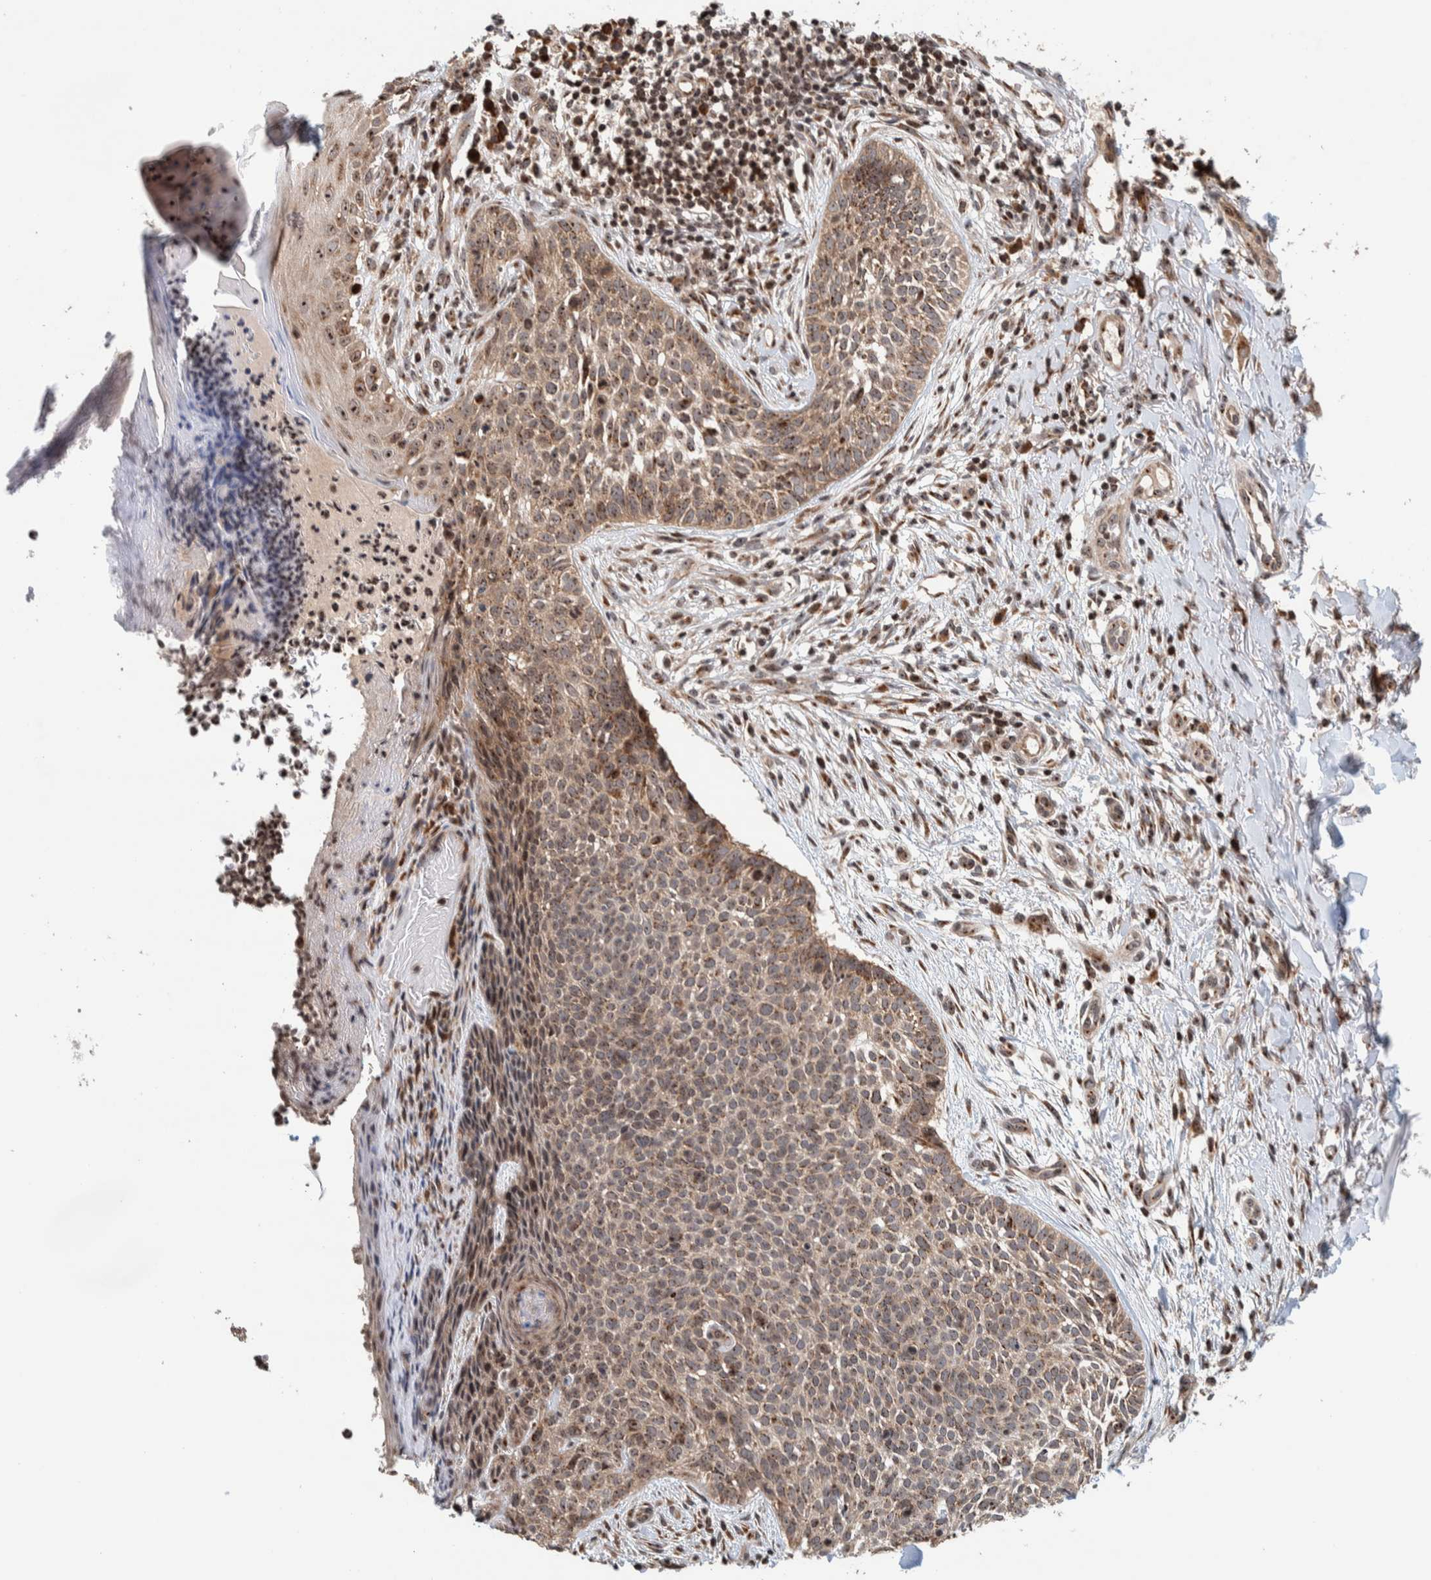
{"staining": {"intensity": "weak", "quantity": ">75%", "location": "cytoplasmic/membranous,nuclear"}, "tissue": "skin cancer", "cell_type": "Tumor cells", "image_type": "cancer", "snomed": [{"axis": "morphology", "description": "Normal tissue, NOS"}, {"axis": "morphology", "description": "Basal cell carcinoma"}, {"axis": "topography", "description": "Skin"}], "caption": "DAB immunohistochemical staining of human skin cancer (basal cell carcinoma) demonstrates weak cytoplasmic/membranous and nuclear protein expression in approximately >75% of tumor cells. Immunohistochemistry stains the protein of interest in brown and the nuclei are stained blue.", "gene": "CCDC182", "patient": {"sex": "male", "age": 67}}